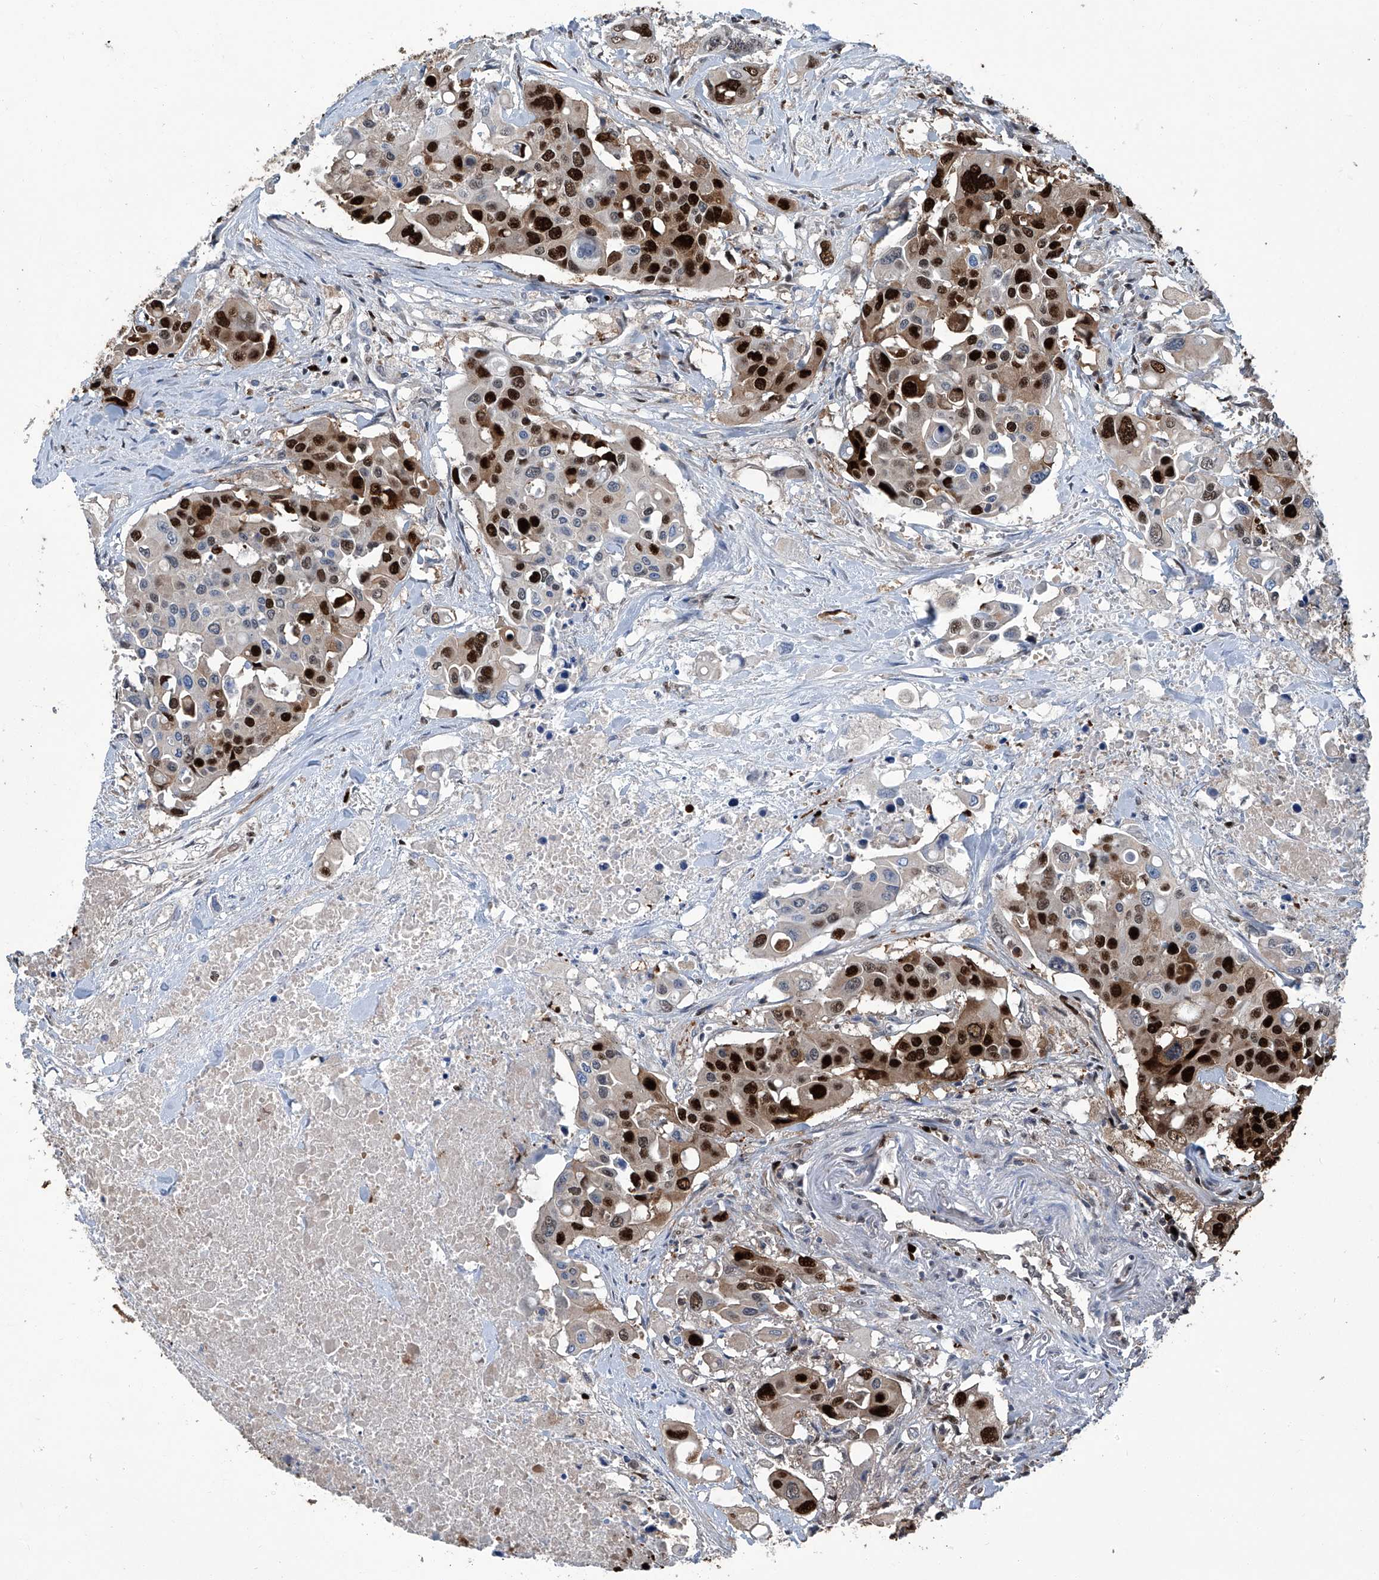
{"staining": {"intensity": "strong", "quantity": ">75%", "location": "nuclear"}, "tissue": "colorectal cancer", "cell_type": "Tumor cells", "image_type": "cancer", "snomed": [{"axis": "morphology", "description": "Adenocarcinoma, NOS"}, {"axis": "topography", "description": "Colon"}], "caption": "About >75% of tumor cells in colorectal cancer (adenocarcinoma) show strong nuclear protein expression as visualized by brown immunohistochemical staining.", "gene": "PCNA", "patient": {"sex": "male", "age": 77}}